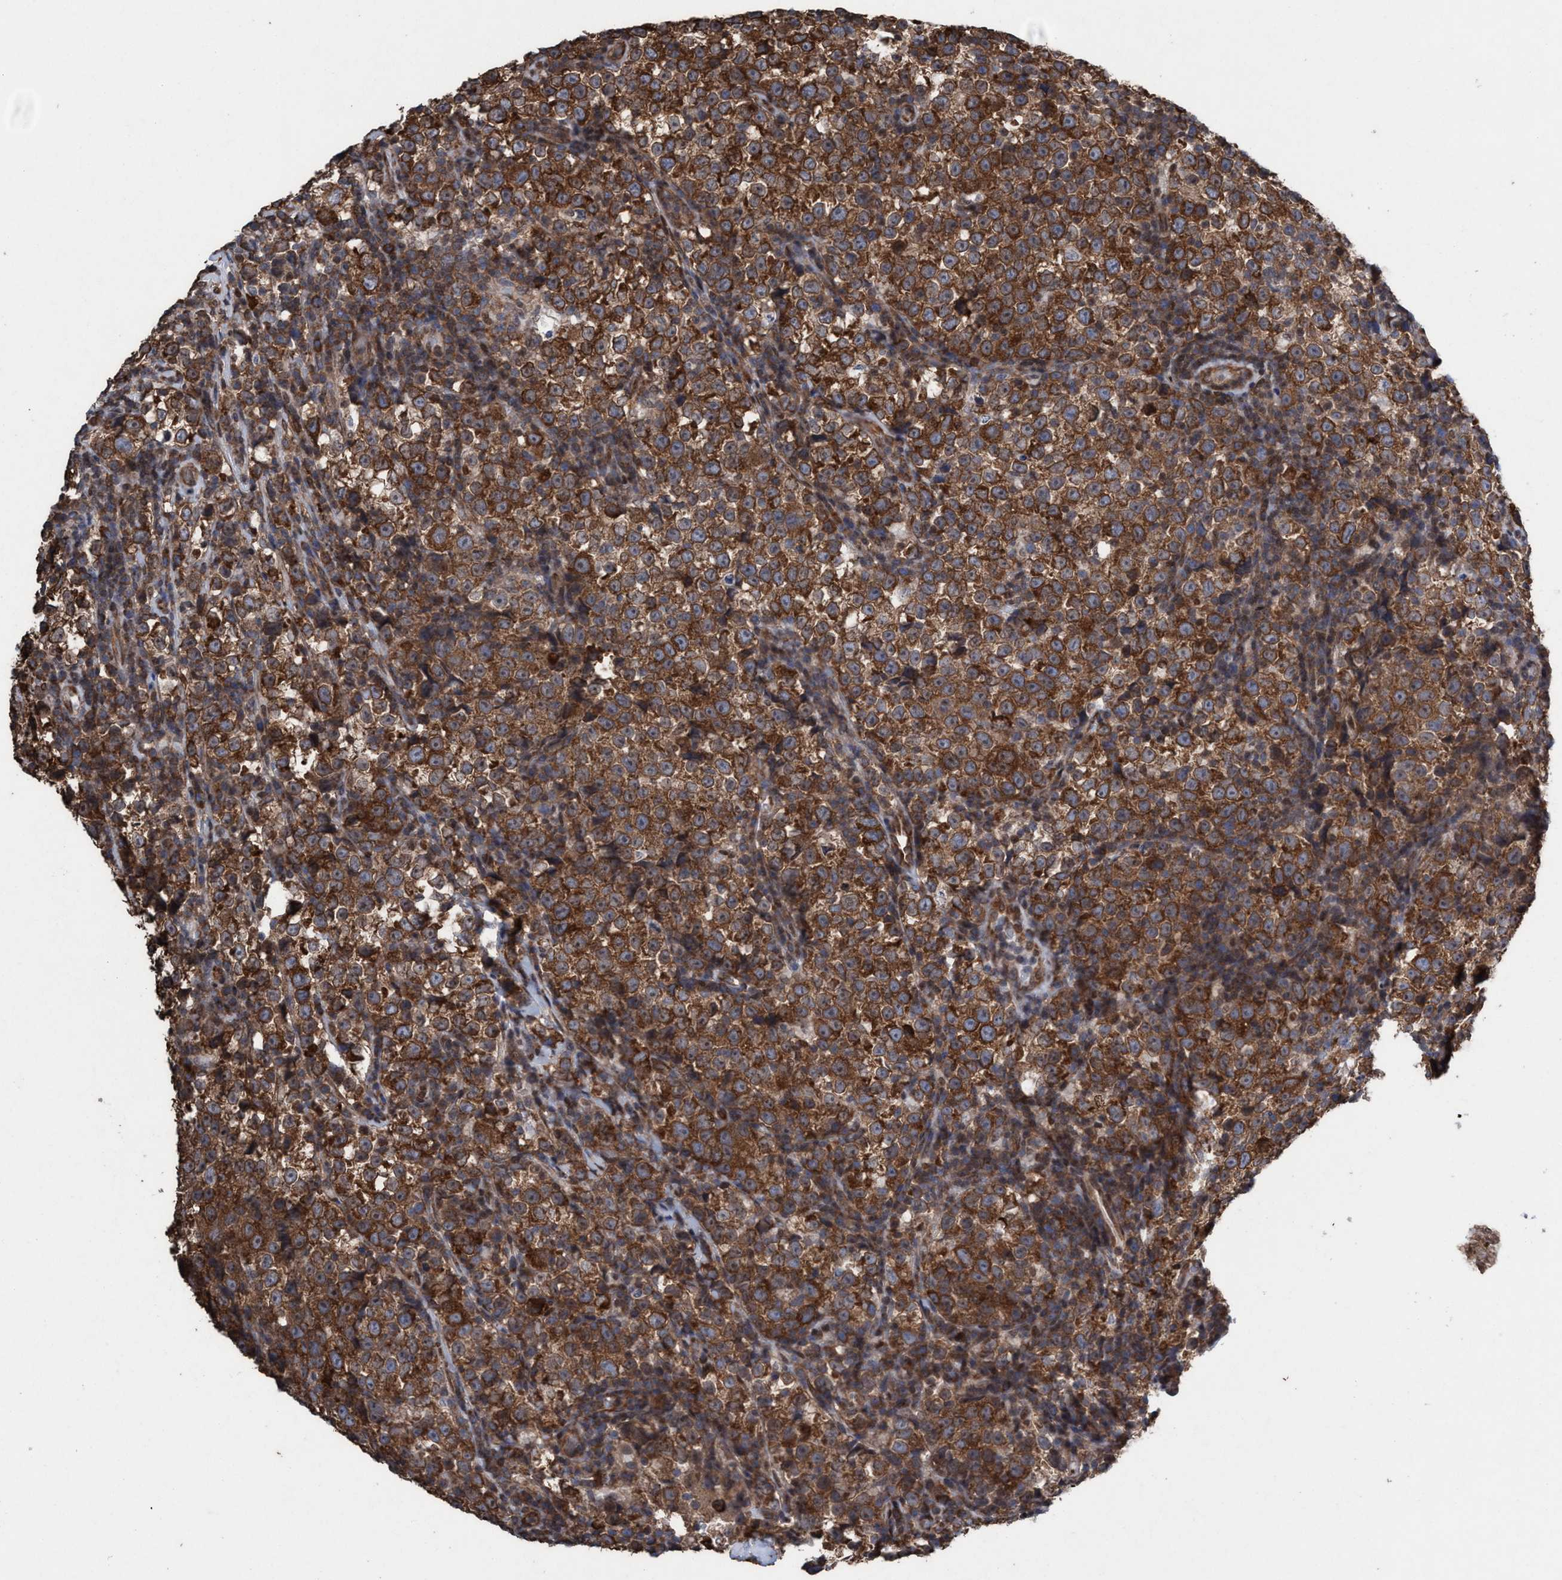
{"staining": {"intensity": "strong", "quantity": ">75%", "location": "cytoplasmic/membranous"}, "tissue": "testis cancer", "cell_type": "Tumor cells", "image_type": "cancer", "snomed": [{"axis": "morphology", "description": "Normal tissue, NOS"}, {"axis": "morphology", "description": "Seminoma, NOS"}, {"axis": "topography", "description": "Testis"}], "caption": "Seminoma (testis) stained for a protein (brown) exhibits strong cytoplasmic/membranous positive expression in about >75% of tumor cells.", "gene": "METAP2", "patient": {"sex": "male", "age": 43}}